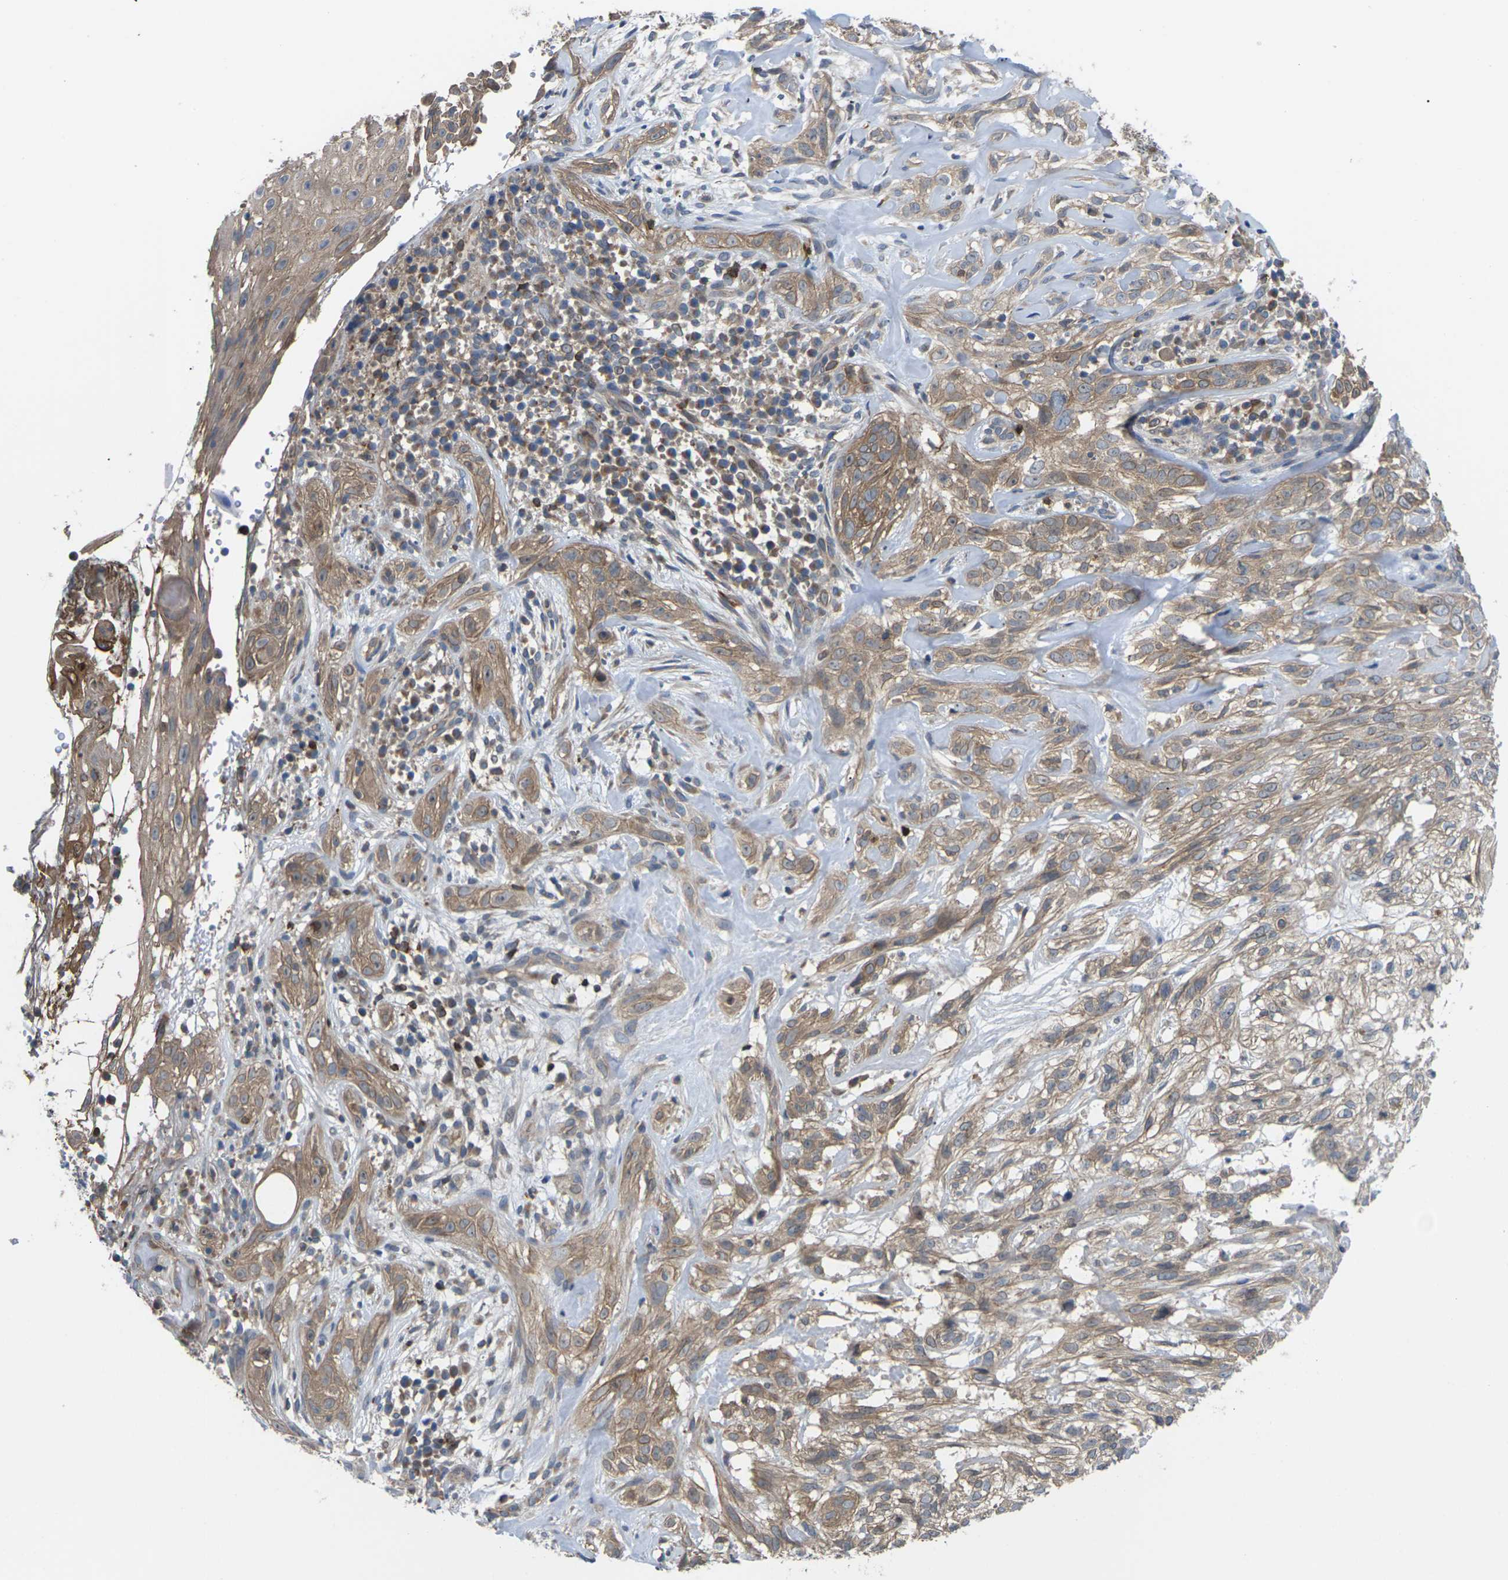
{"staining": {"intensity": "moderate", "quantity": ">75%", "location": "cytoplasmic/membranous"}, "tissue": "skin cancer", "cell_type": "Tumor cells", "image_type": "cancer", "snomed": [{"axis": "morphology", "description": "Basal cell carcinoma"}, {"axis": "topography", "description": "Skin"}], "caption": "Human skin cancer stained with a brown dye shows moderate cytoplasmic/membranous positive positivity in about >75% of tumor cells.", "gene": "TIAM1", "patient": {"sex": "male", "age": 72}}